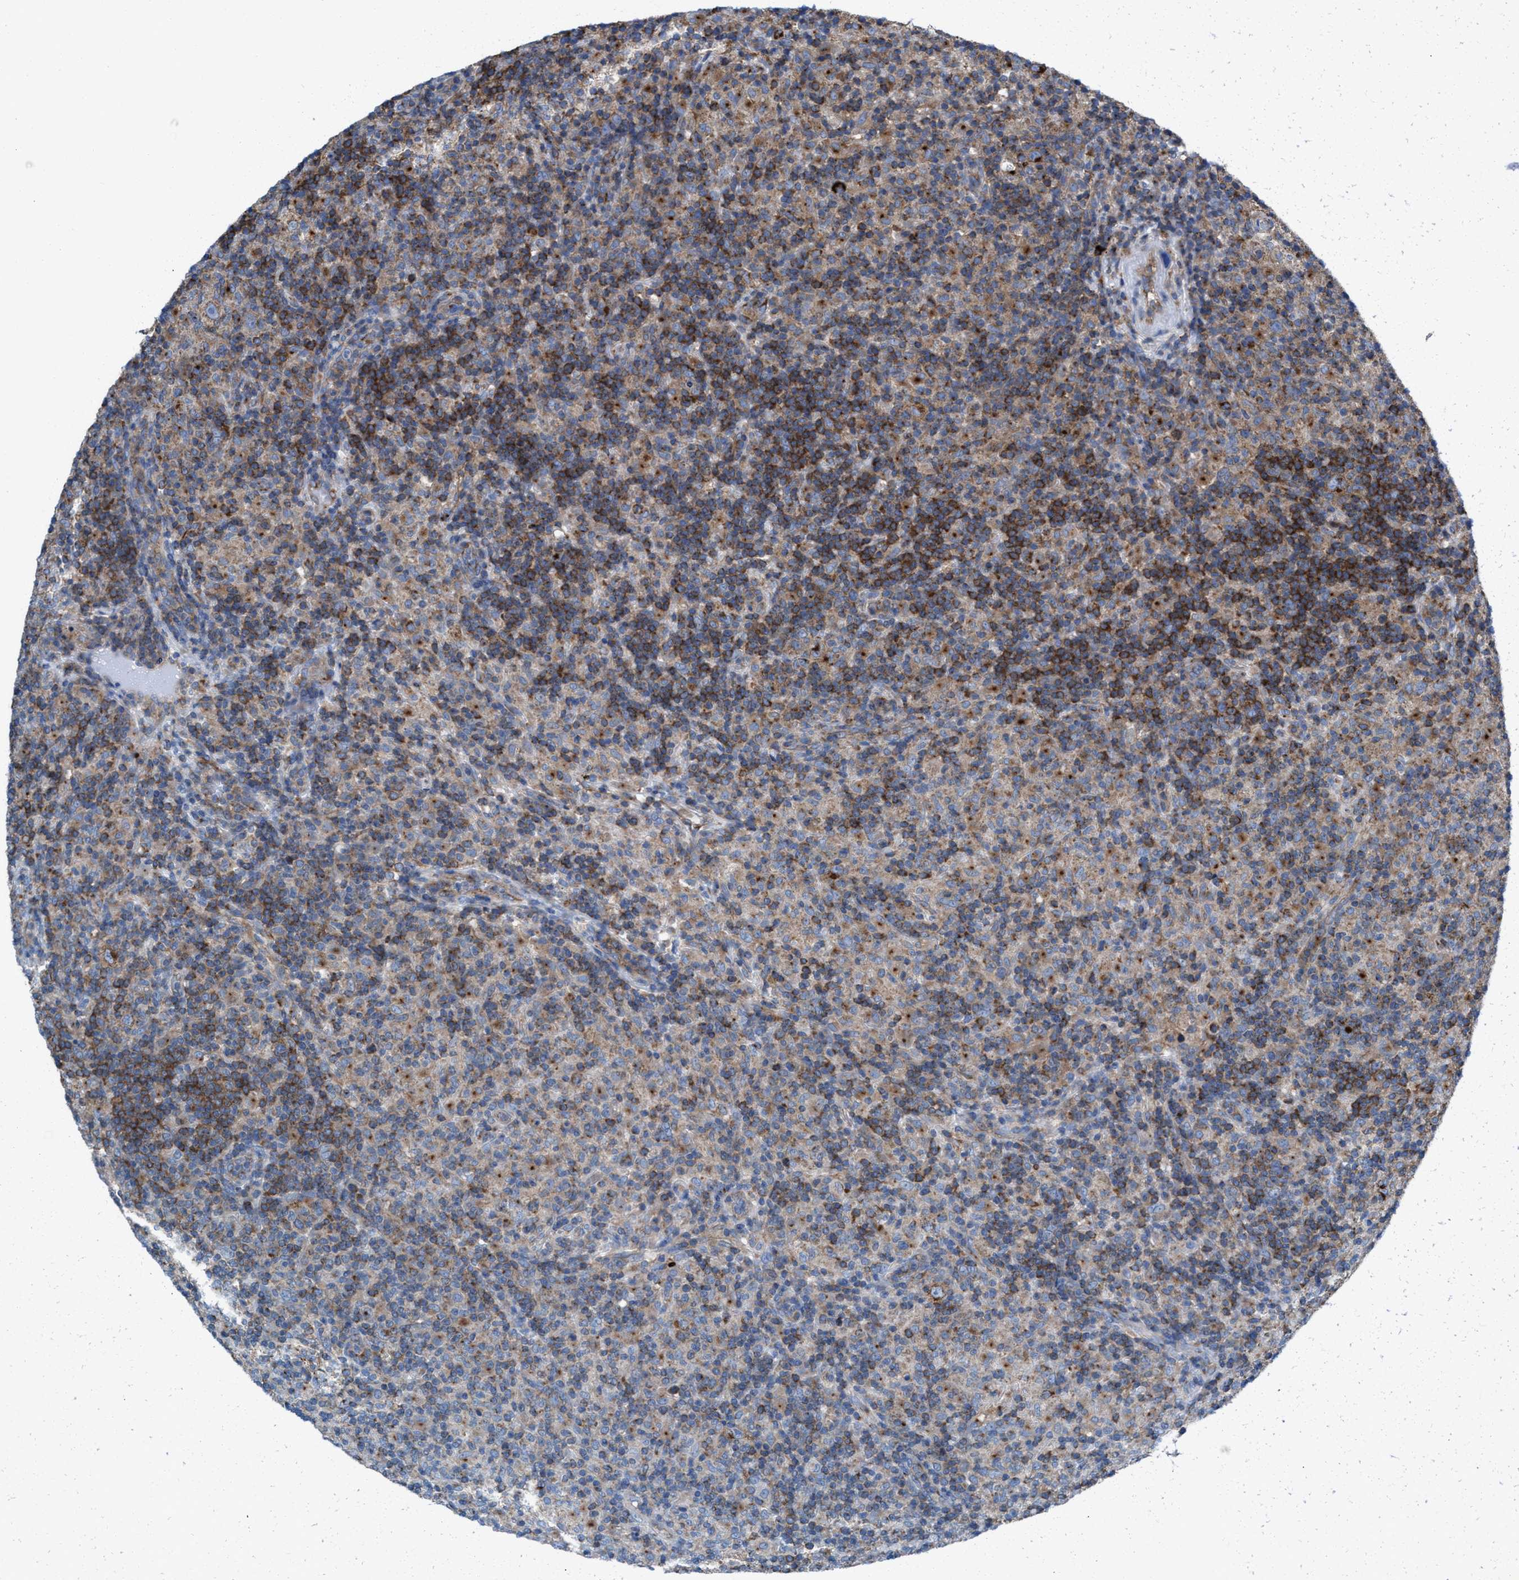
{"staining": {"intensity": "moderate", "quantity": "25%-75%", "location": "cytoplasmic/membranous"}, "tissue": "lymphoma", "cell_type": "Tumor cells", "image_type": "cancer", "snomed": [{"axis": "morphology", "description": "Hodgkin's disease, NOS"}, {"axis": "topography", "description": "Lymph node"}], "caption": "This photomicrograph reveals Hodgkin's disease stained with immunohistochemistry (IHC) to label a protein in brown. The cytoplasmic/membranous of tumor cells show moderate positivity for the protein. Nuclei are counter-stained blue.", "gene": "NYAP1", "patient": {"sex": "male", "age": 70}}